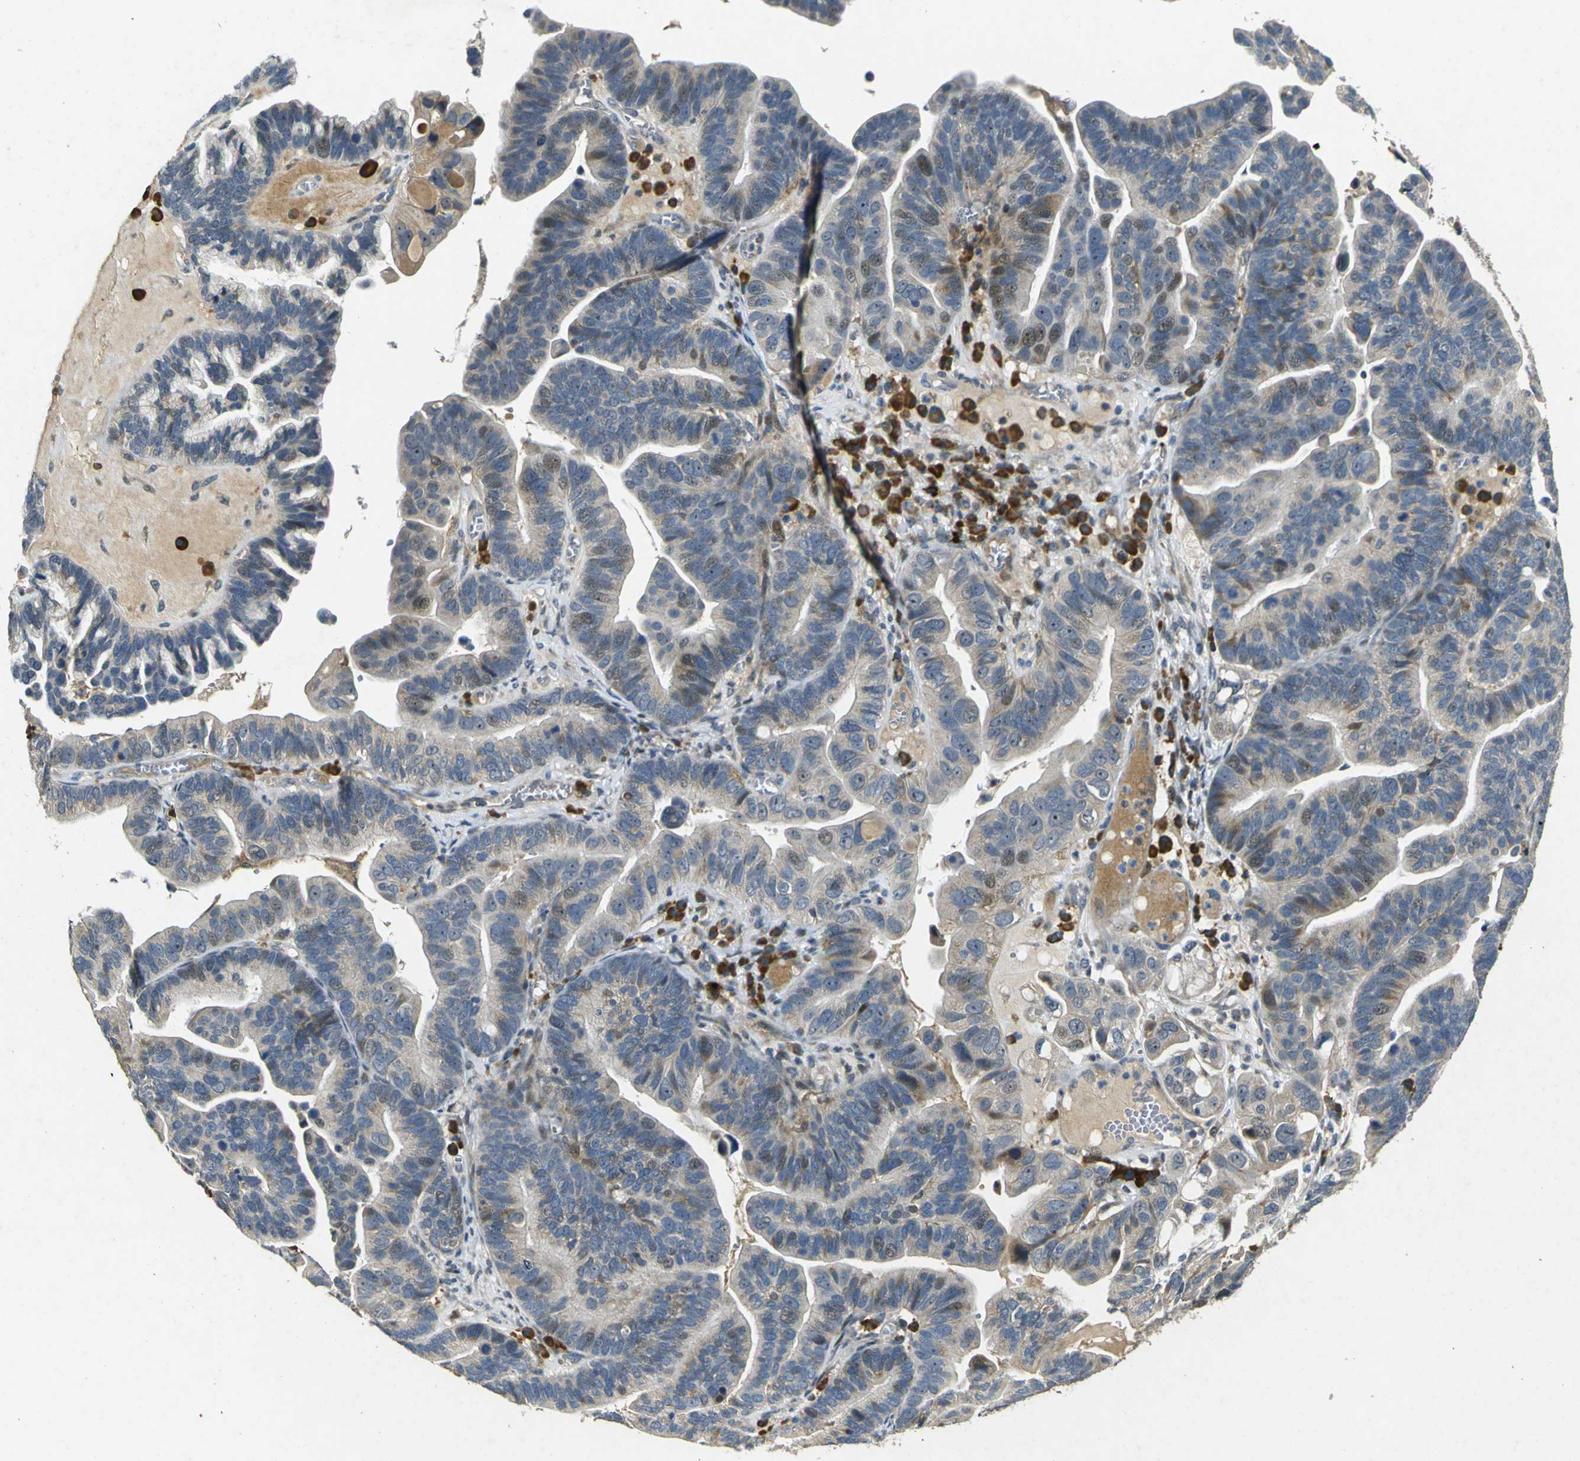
{"staining": {"intensity": "weak", "quantity": "<25%", "location": "cytoplasmic/membranous"}, "tissue": "ovarian cancer", "cell_type": "Tumor cells", "image_type": "cancer", "snomed": [{"axis": "morphology", "description": "Cystadenocarcinoma, serous, NOS"}, {"axis": "topography", "description": "Ovary"}], "caption": "Immunohistochemical staining of ovarian cancer exhibits no significant staining in tumor cells.", "gene": "MAGI2", "patient": {"sex": "female", "age": 56}}